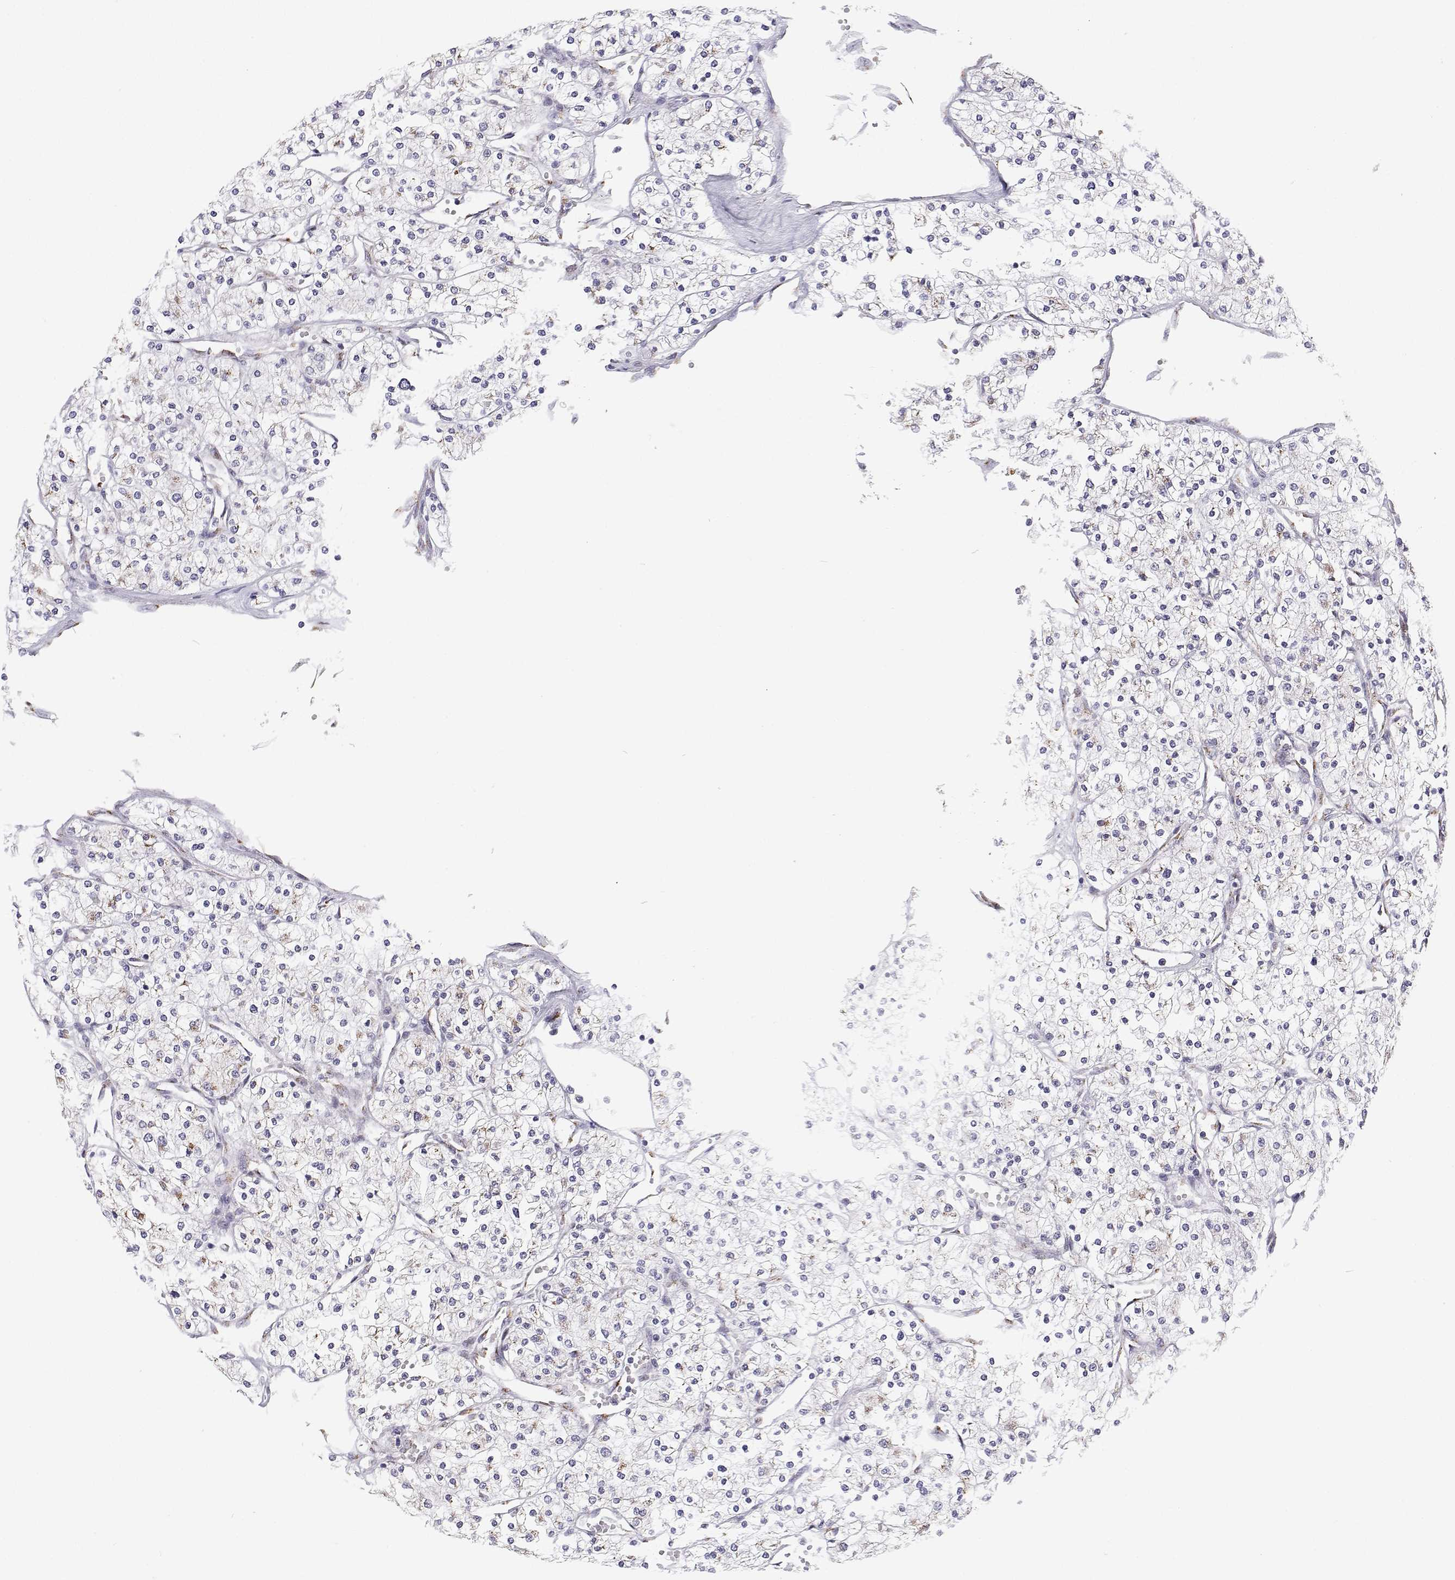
{"staining": {"intensity": "negative", "quantity": "none", "location": "none"}, "tissue": "renal cancer", "cell_type": "Tumor cells", "image_type": "cancer", "snomed": [{"axis": "morphology", "description": "Adenocarcinoma, NOS"}, {"axis": "topography", "description": "Kidney"}], "caption": "IHC micrograph of neoplastic tissue: human renal cancer (adenocarcinoma) stained with DAB (3,3'-diaminobenzidine) reveals no significant protein staining in tumor cells.", "gene": "STARD13", "patient": {"sex": "male", "age": 80}}